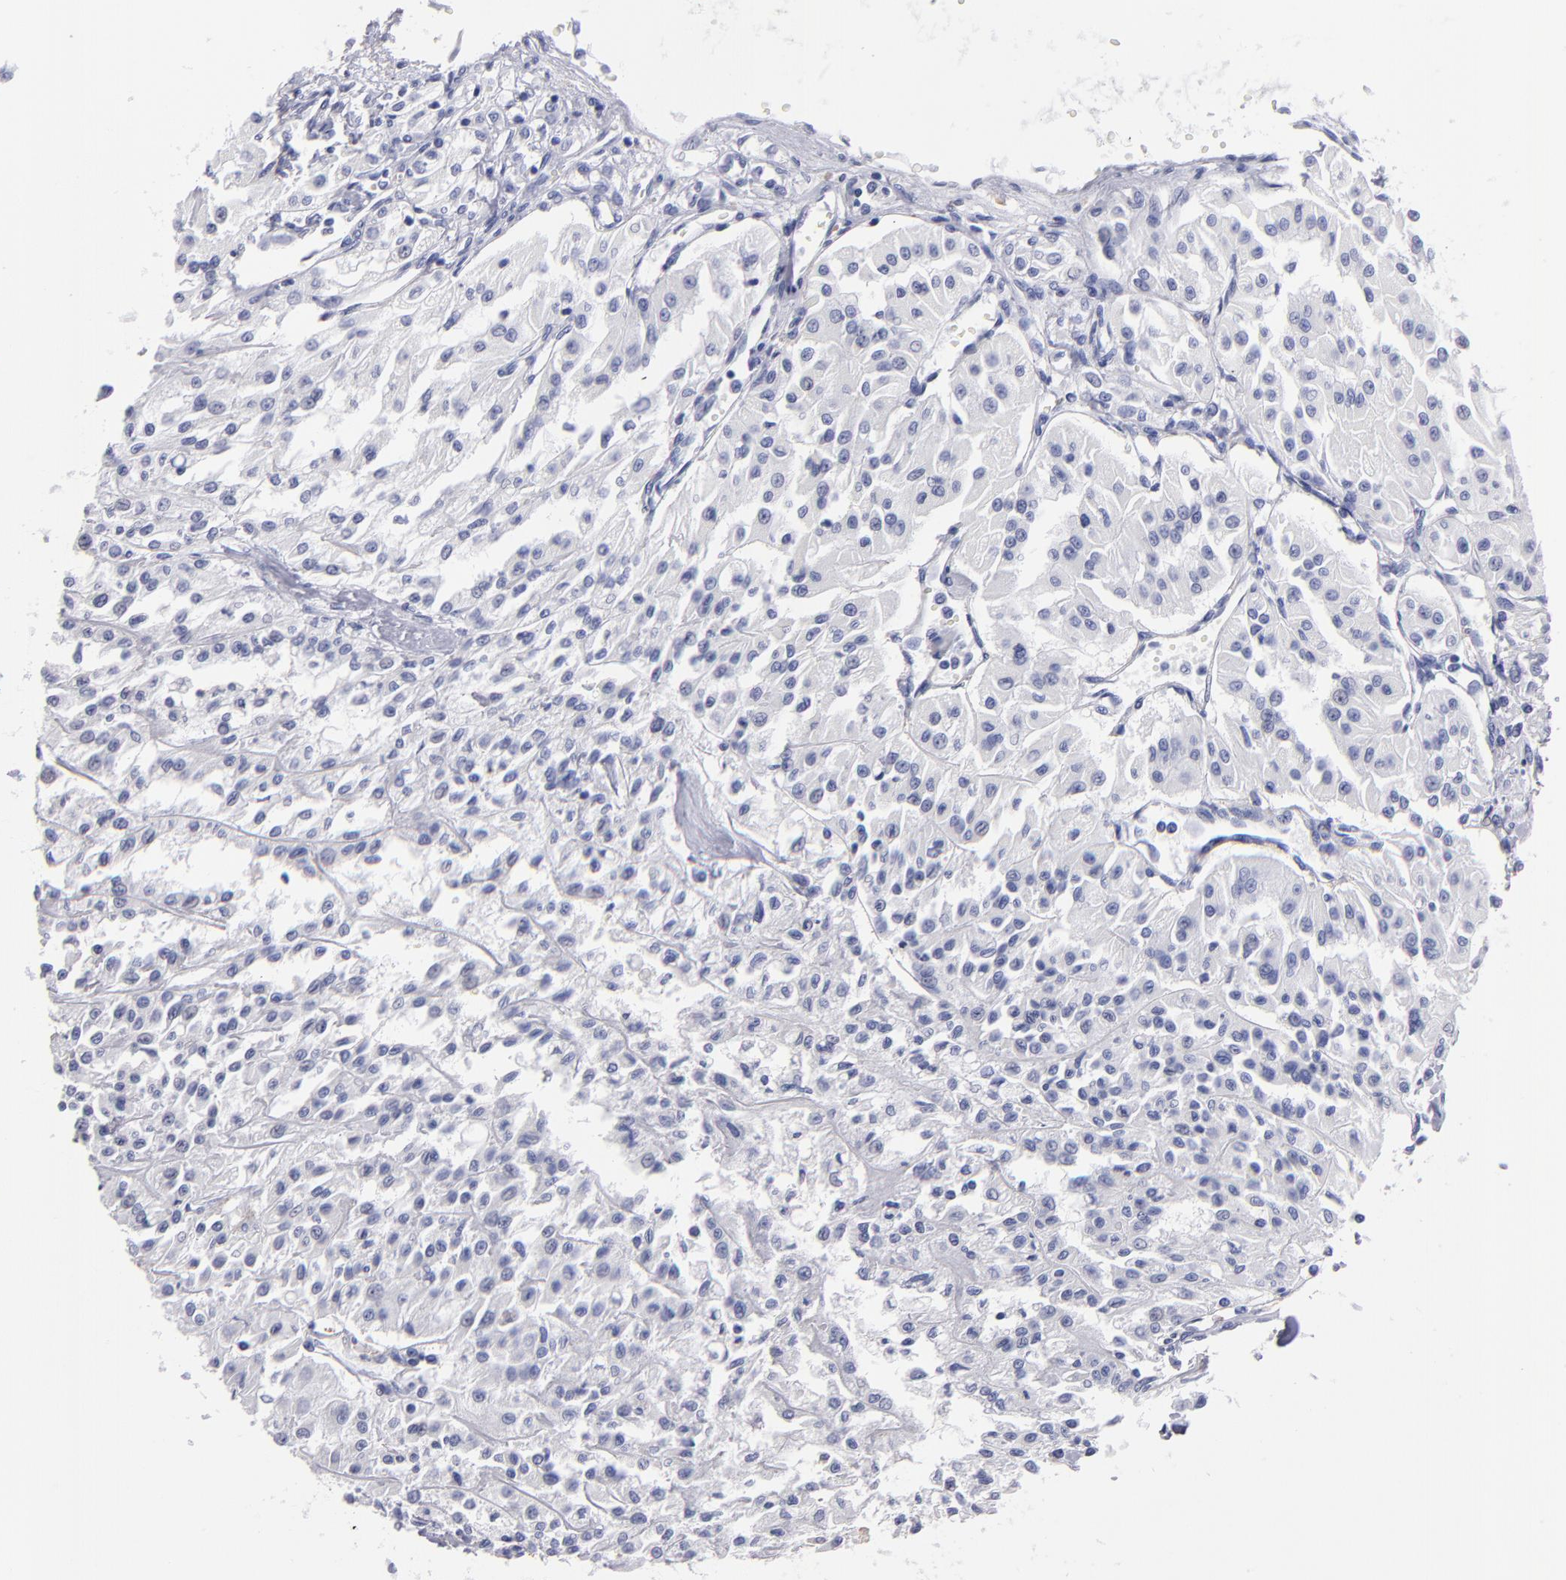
{"staining": {"intensity": "negative", "quantity": "none", "location": "none"}, "tissue": "renal cancer", "cell_type": "Tumor cells", "image_type": "cancer", "snomed": [{"axis": "morphology", "description": "Adenocarcinoma, NOS"}, {"axis": "topography", "description": "Kidney"}], "caption": "This is a image of immunohistochemistry (IHC) staining of renal adenocarcinoma, which shows no positivity in tumor cells.", "gene": "MB", "patient": {"sex": "male", "age": 78}}